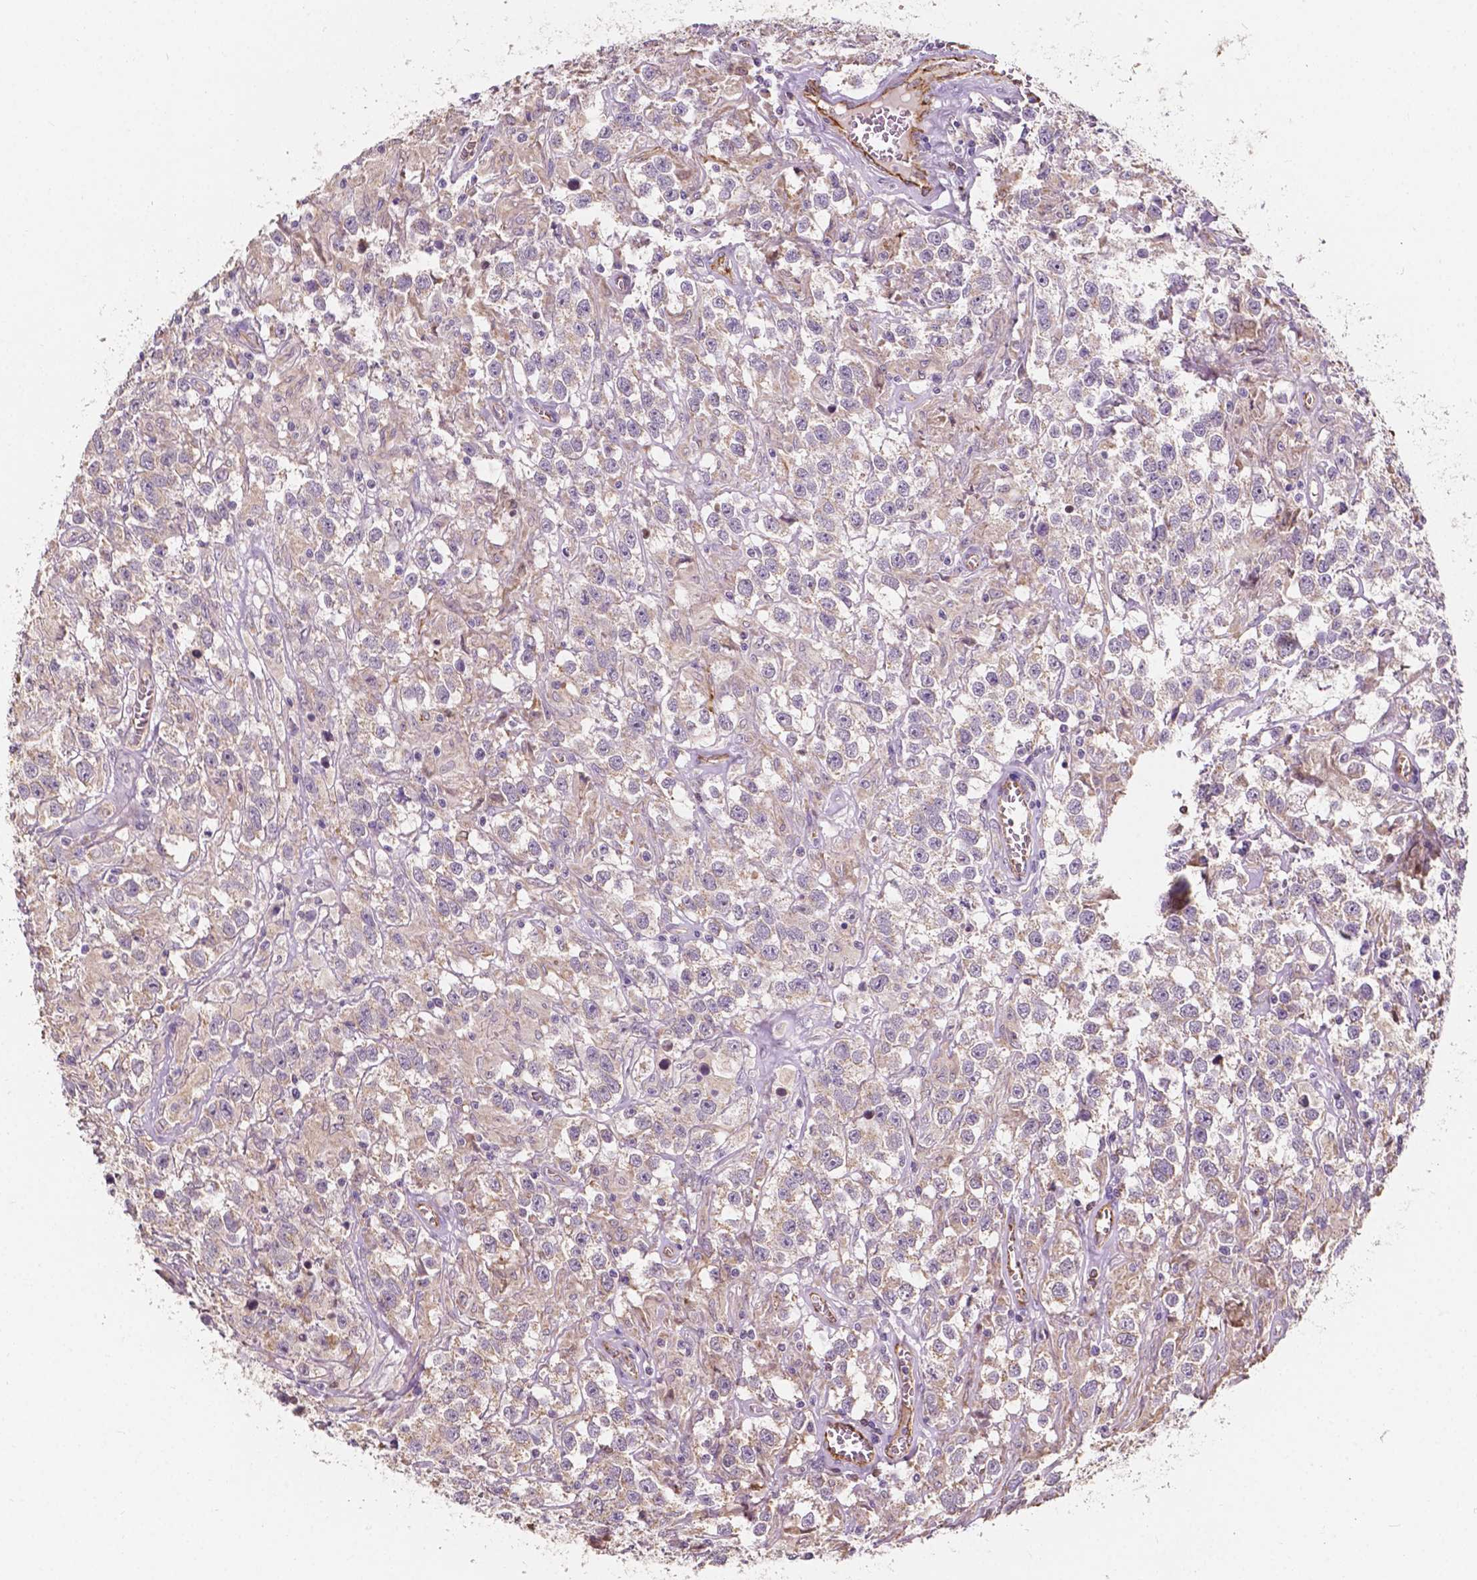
{"staining": {"intensity": "negative", "quantity": "none", "location": "none"}, "tissue": "testis cancer", "cell_type": "Tumor cells", "image_type": "cancer", "snomed": [{"axis": "morphology", "description": "Seminoma, NOS"}, {"axis": "topography", "description": "Testis"}], "caption": "Protein analysis of testis seminoma displays no significant expression in tumor cells. (Stains: DAB immunohistochemistry (IHC) with hematoxylin counter stain, Microscopy: brightfield microscopy at high magnification).", "gene": "SLC22A4", "patient": {"sex": "male", "age": 43}}